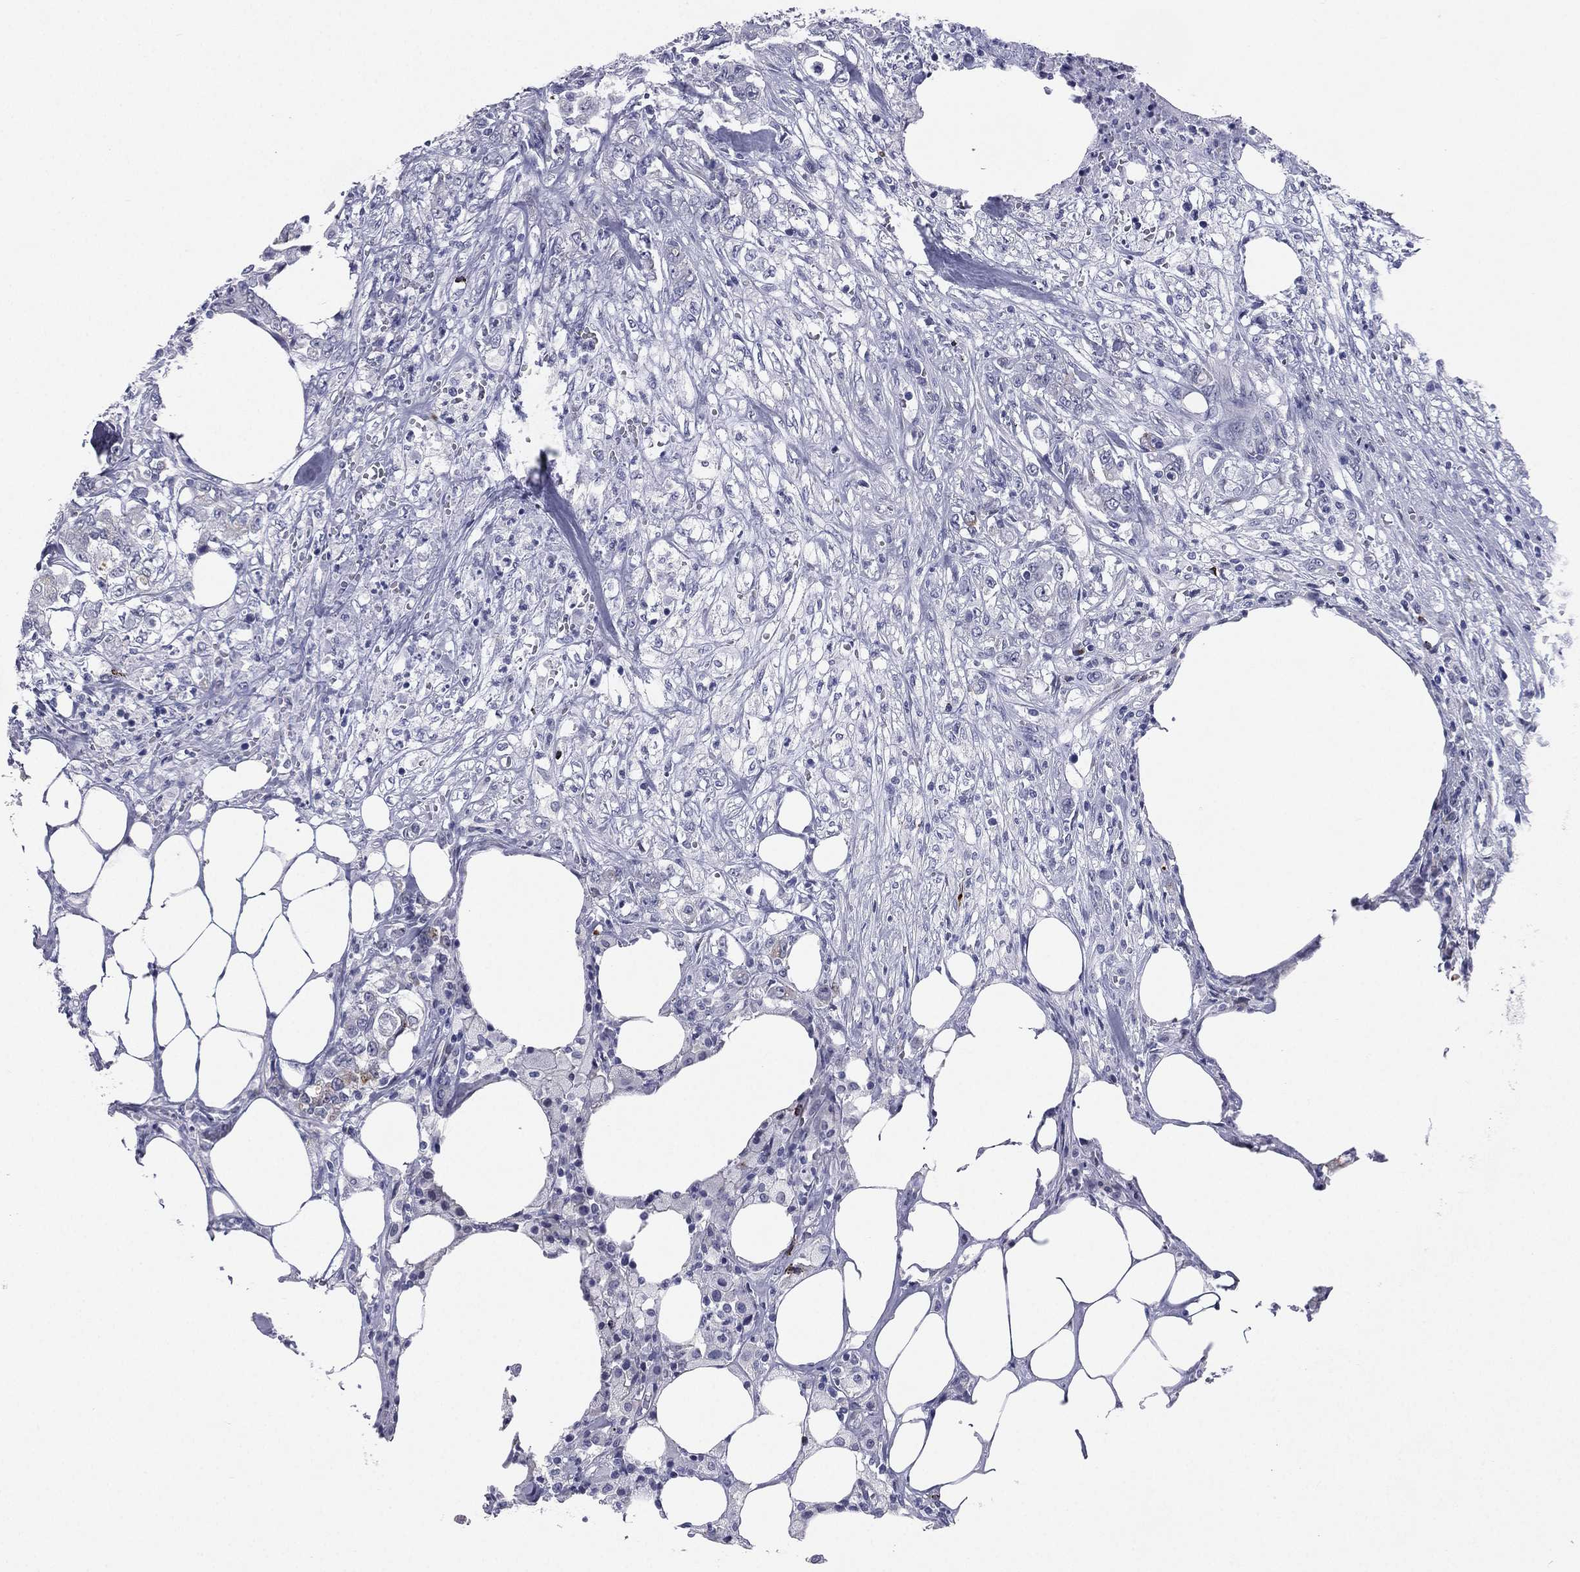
{"staining": {"intensity": "negative", "quantity": "none", "location": "none"}, "tissue": "colorectal cancer", "cell_type": "Tumor cells", "image_type": "cancer", "snomed": [{"axis": "morphology", "description": "Adenocarcinoma, NOS"}, {"axis": "topography", "description": "Colon"}], "caption": "Immunohistochemical staining of human adenocarcinoma (colorectal) shows no significant expression in tumor cells. (DAB immunohistochemistry (IHC), high magnification).", "gene": "HLA-DOA", "patient": {"sex": "female", "age": 48}}